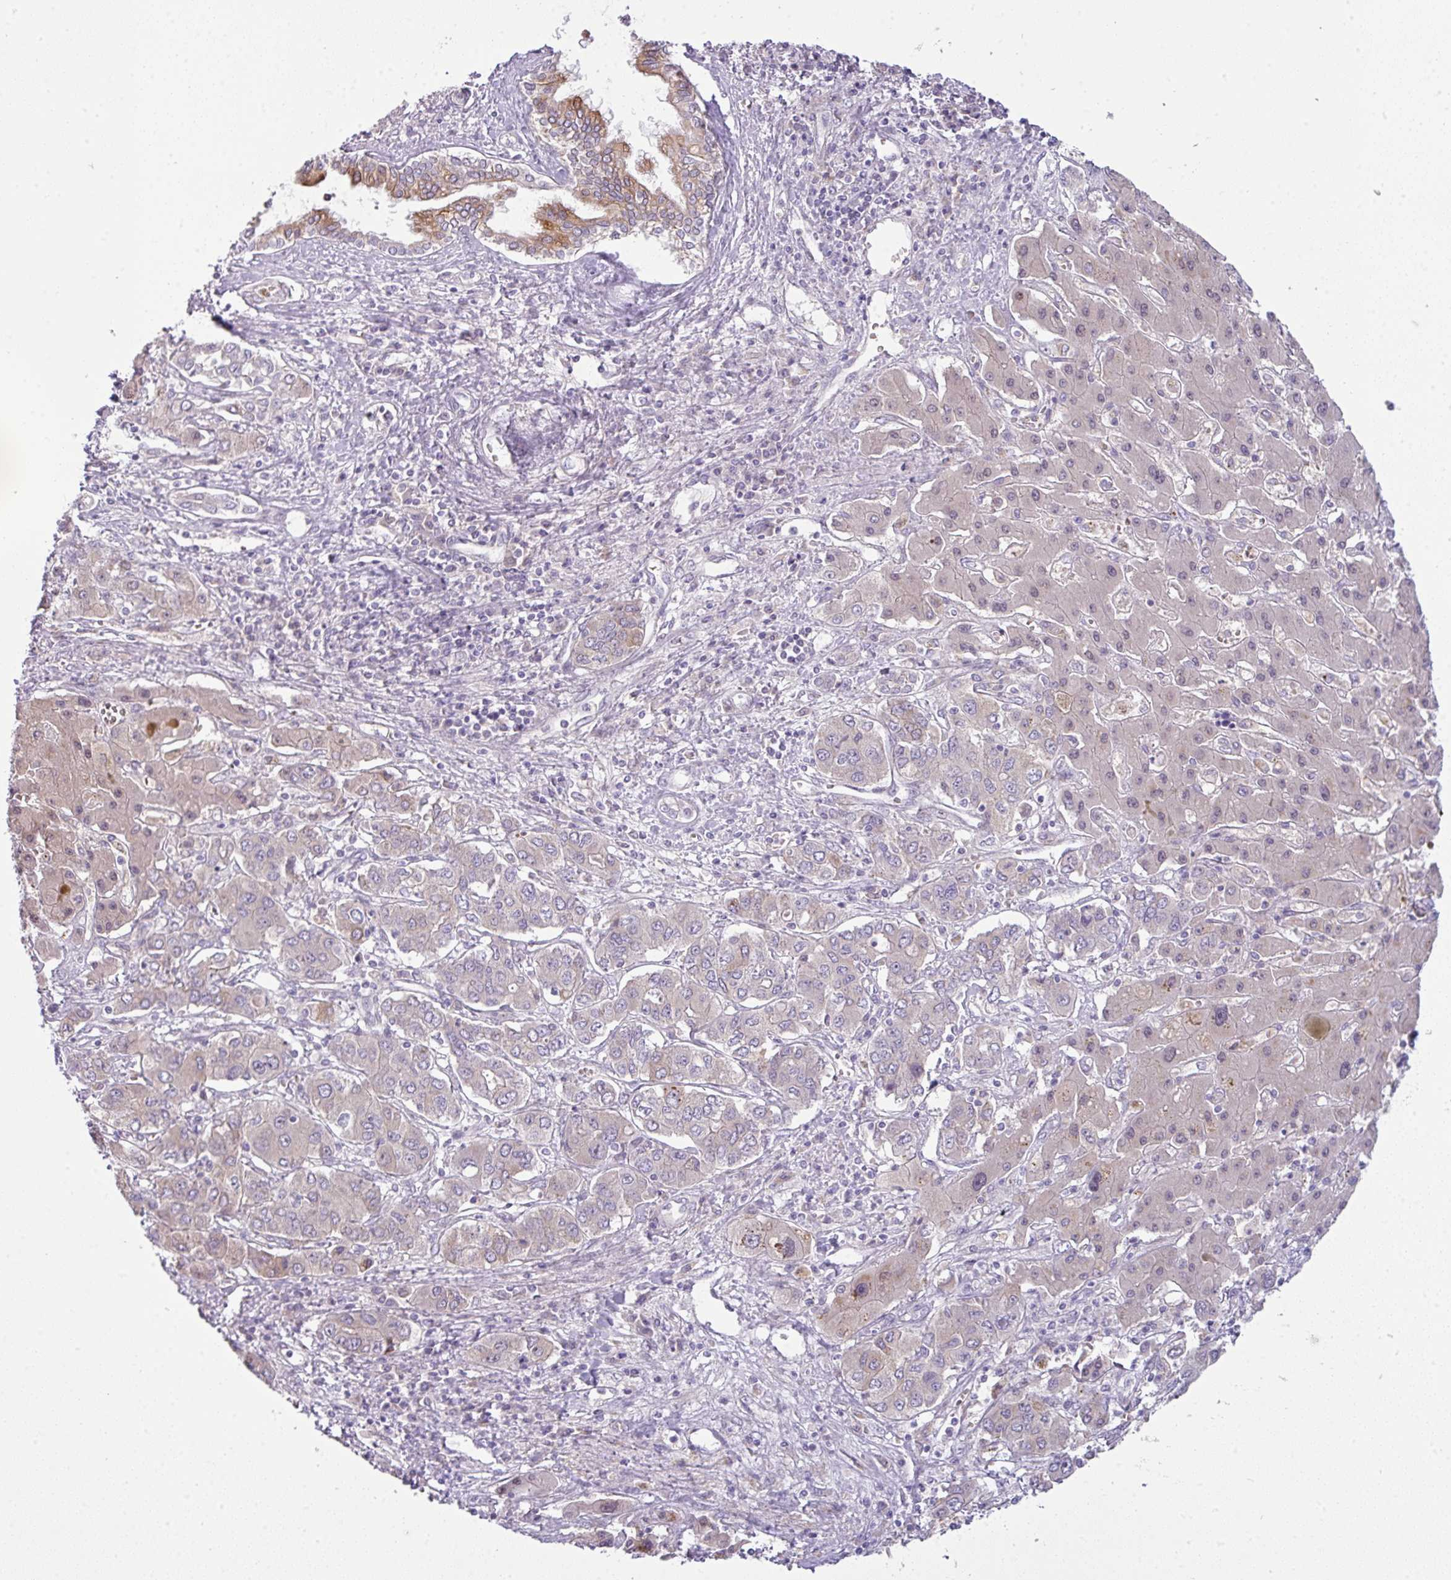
{"staining": {"intensity": "weak", "quantity": "<25%", "location": "cytoplasmic/membranous"}, "tissue": "liver cancer", "cell_type": "Tumor cells", "image_type": "cancer", "snomed": [{"axis": "morphology", "description": "Cholangiocarcinoma"}, {"axis": "topography", "description": "Liver"}], "caption": "Liver cancer was stained to show a protein in brown. There is no significant staining in tumor cells.", "gene": "PIK3R5", "patient": {"sex": "male", "age": 67}}